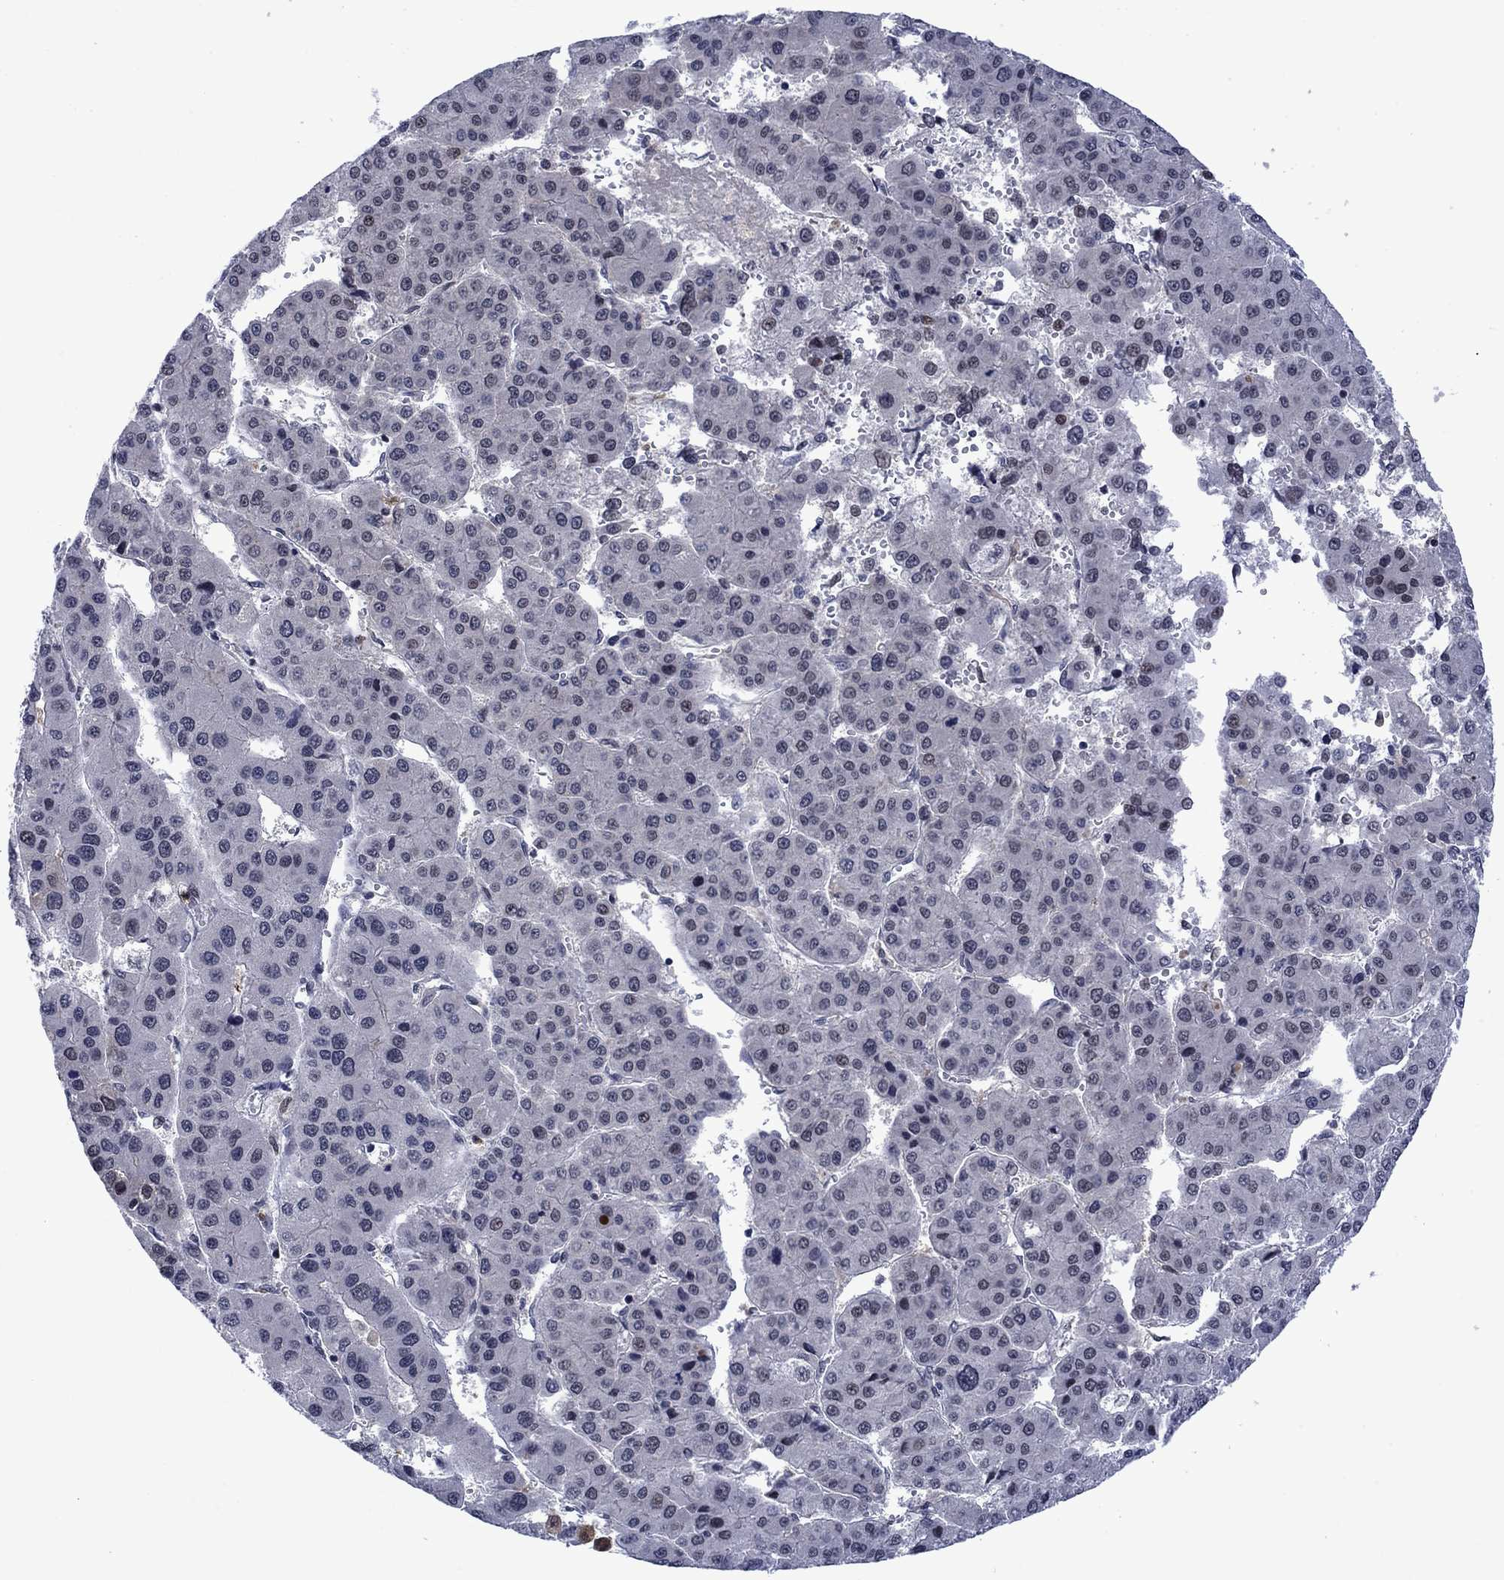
{"staining": {"intensity": "negative", "quantity": "none", "location": "none"}, "tissue": "liver cancer", "cell_type": "Tumor cells", "image_type": "cancer", "snomed": [{"axis": "morphology", "description": "Carcinoma, Hepatocellular, NOS"}, {"axis": "topography", "description": "Liver"}], "caption": "Liver cancer stained for a protein using immunohistochemistry (IHC) demonstrates no staining tumor cells.", "gene": "AGL", "patient": {"sex": "male", "age": 73}}